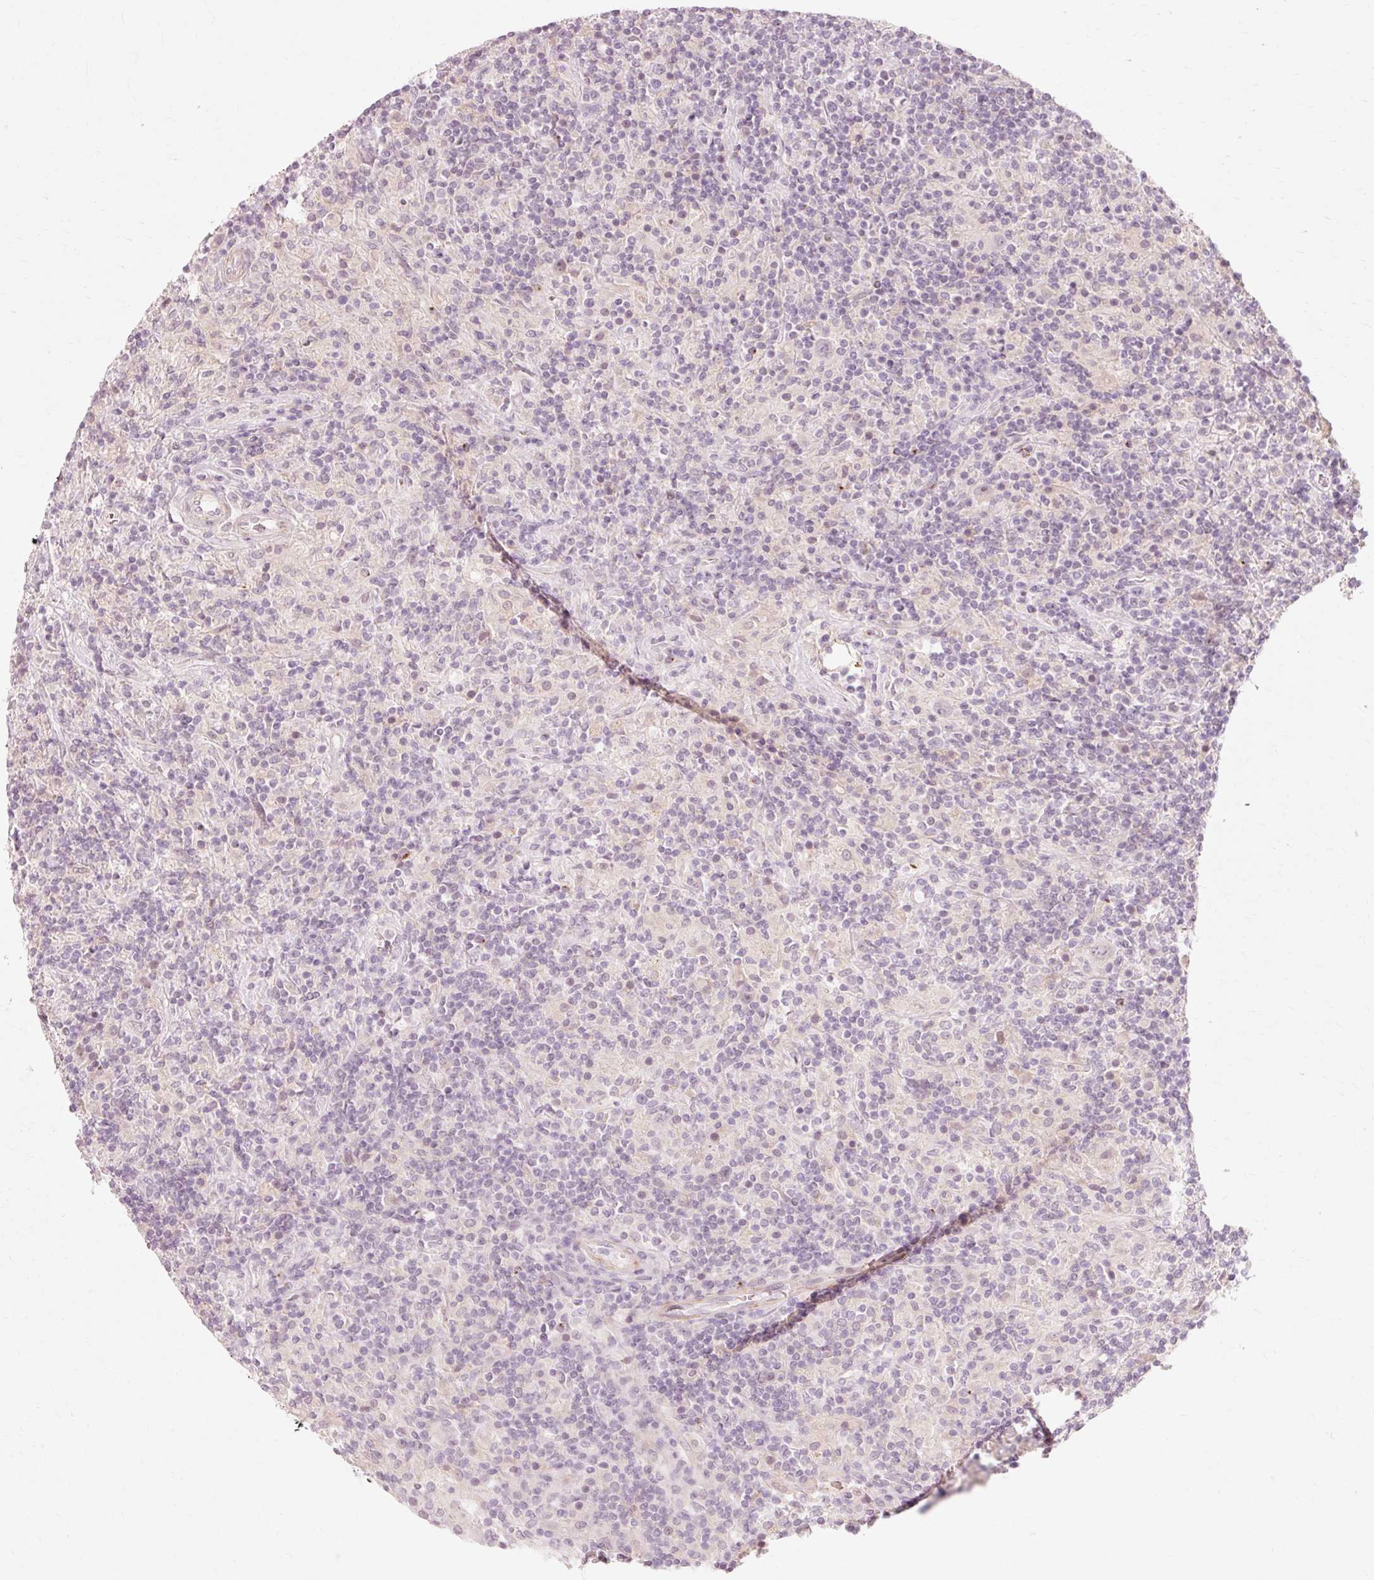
{"staining": {"intensity": "negative", "quantity": "none", "location": "none"}, "tissue": "lymphoma", "cell_type": "Tumor cells", "image_type": "cancer", "snomed": [{"axis": "morphology", "description": "Hodgkin's disease, NOS"}, {"axis": "topography", "description": "Lymph node"}], "caption": "A photomicrograph of human Hodgkin's disease is negative for staining in tumor cells.", "gene": "TRIM73", "patient": {"sex": "male", "age": 70}}